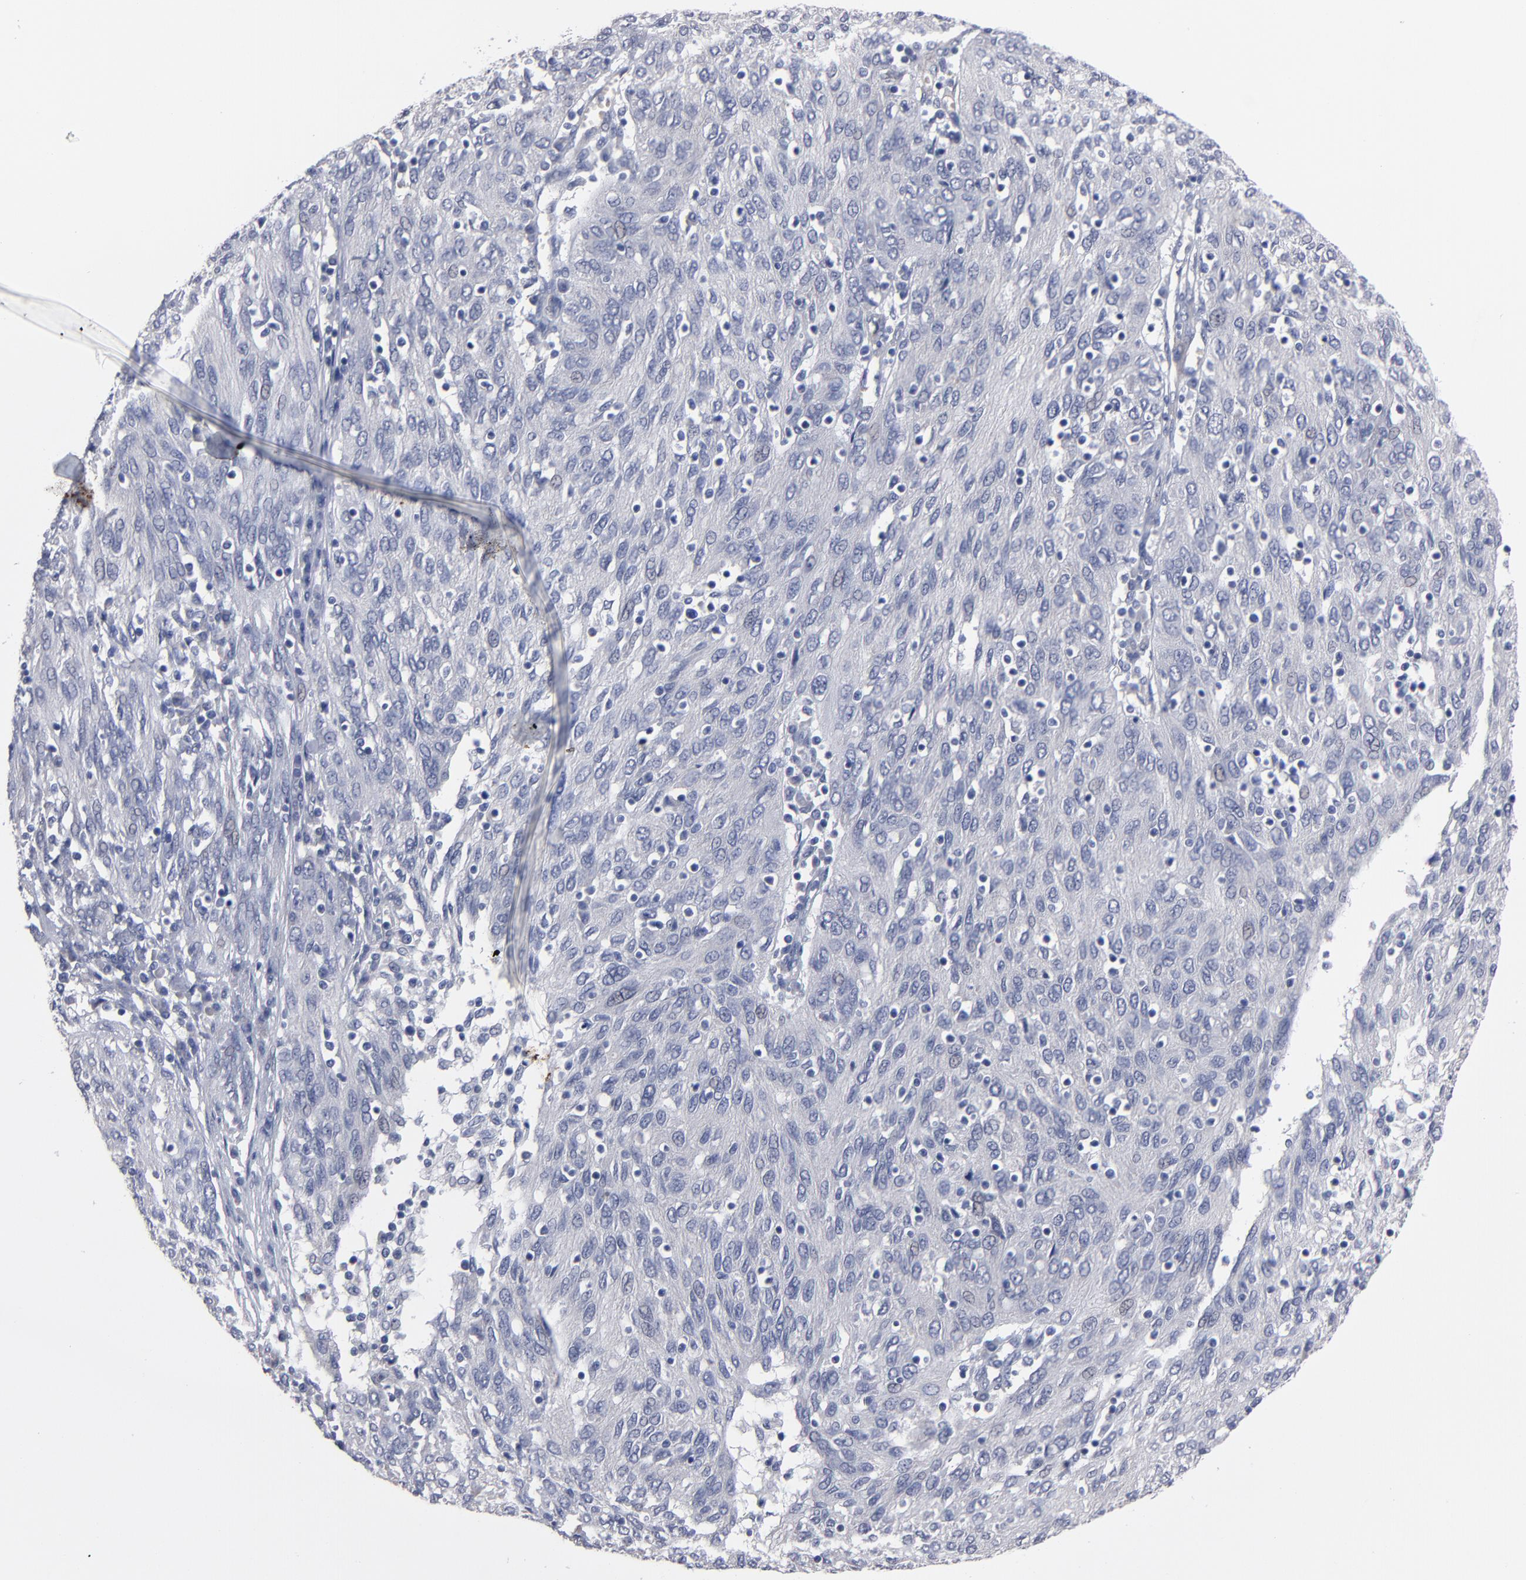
{"staining": {"intensity": "negative", "quantity": "none", "location": "none"}, "tissue": "ovarian cancer", "cell_type": "Tumor cells", "image_type": "cancer", "snomed": [{"axis": "morphology", "description": "Carcinoma, endometroid"}, {"axis": "topography", "description": "Ovary"}], "caption": "DAB (3,3'-diaminobenzidine) immunohistochemical staining of human ovarian cancer (endometroid carcinoma) exhibits no significant staining in tumor cells.", "gene": "ZNF175", "patient": {"sex": "female", "age": 50}}